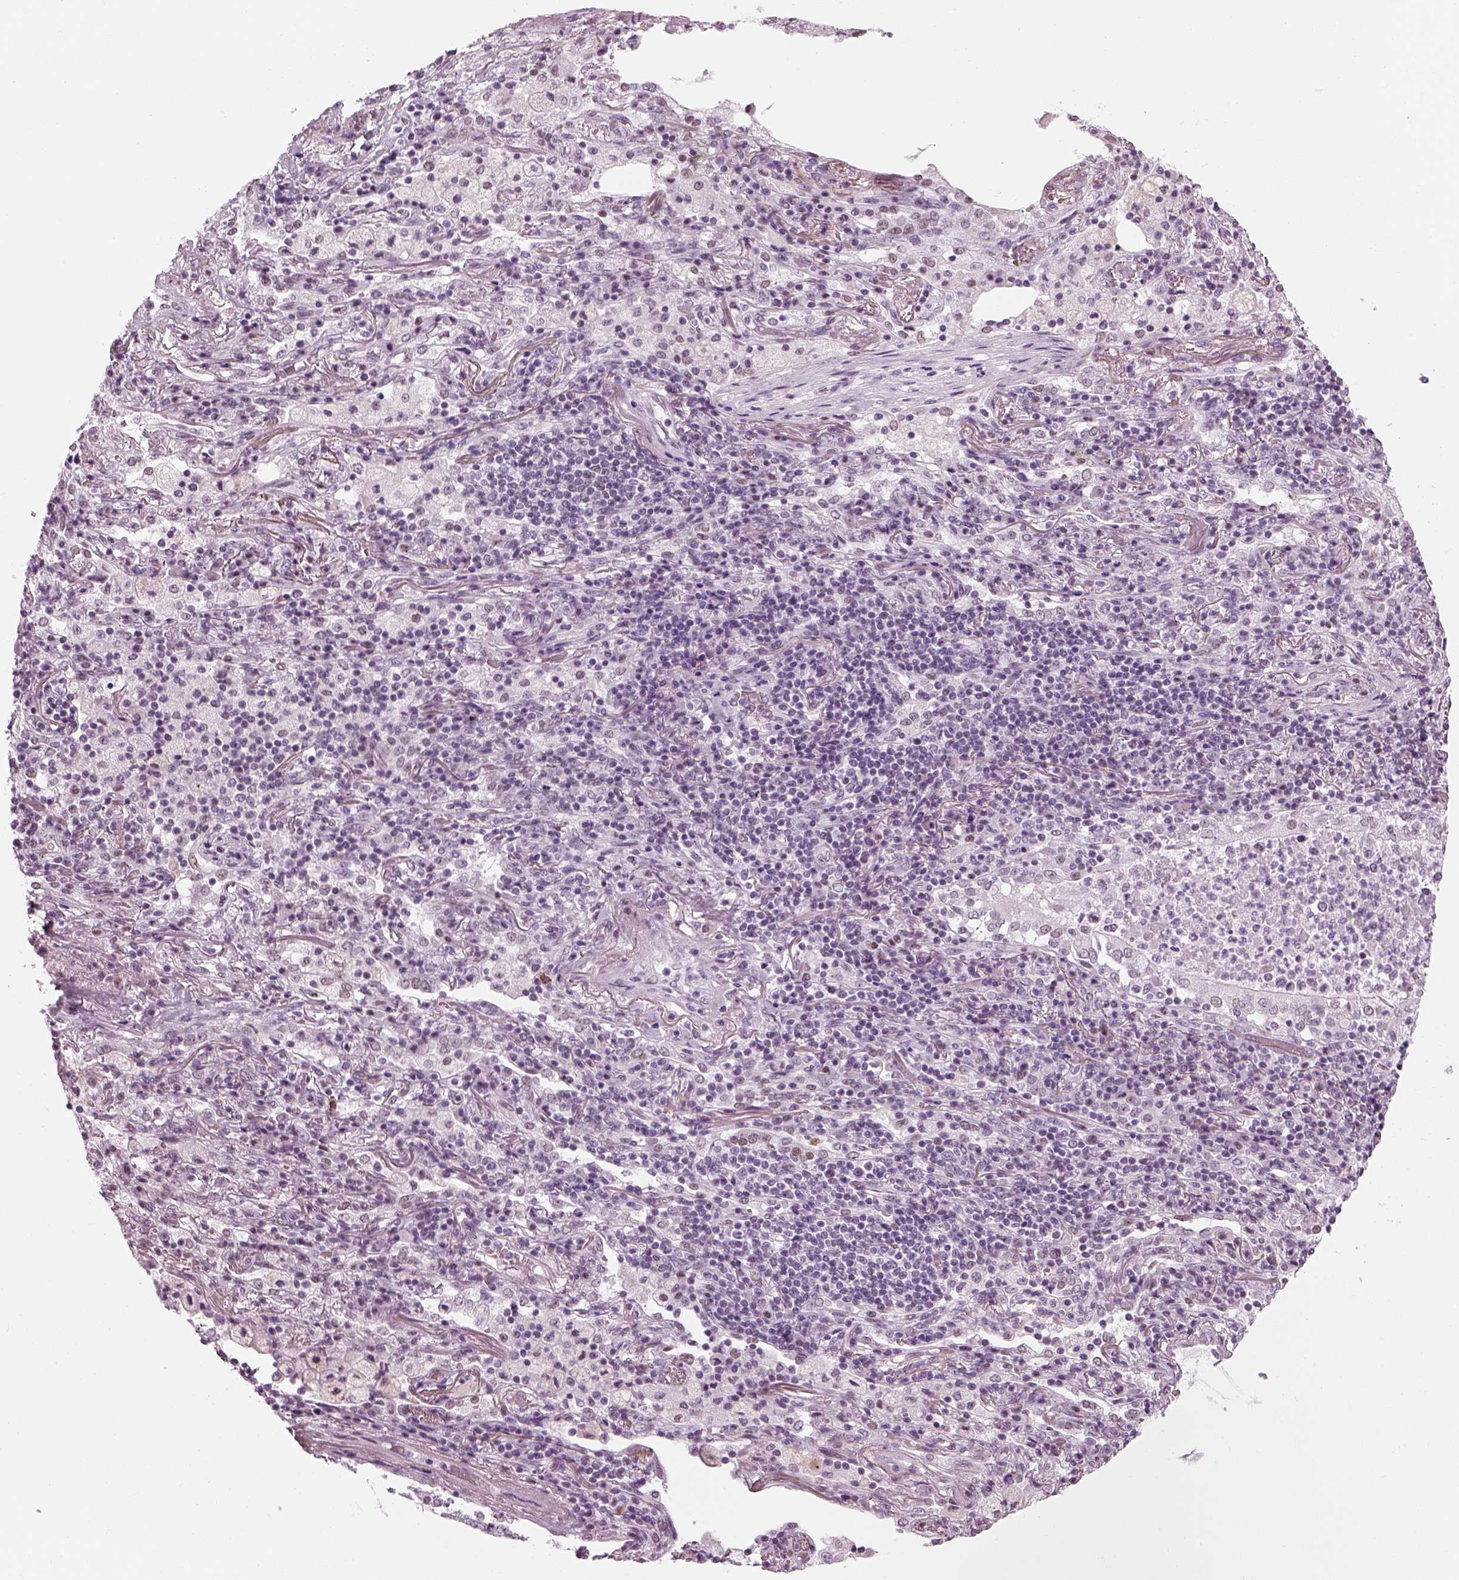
{"staining": {"intensity": "negative", "quantity": "none", "location": "none"}, "tissue": "lung cancer", "cell_type": "Tumor cells", "image_type": "cancer", "snomed": [{"axis": "morphology", "description": "Normal tissue, NOS"}, {"axis": "morphology", "description": "Squamous cell carcinoma, NOS"}, {"axis": "topography", "description": "Bronchus"}, {"axis": "topography", "description": "Lung"}], "caption": "Immunohistochemistry (IHC) of human squamous cell carcinoma (lung) reveals no positivity in tumor cells.", "gene": "KCNG2", "patient": {"sex": "male", "age": 64}}